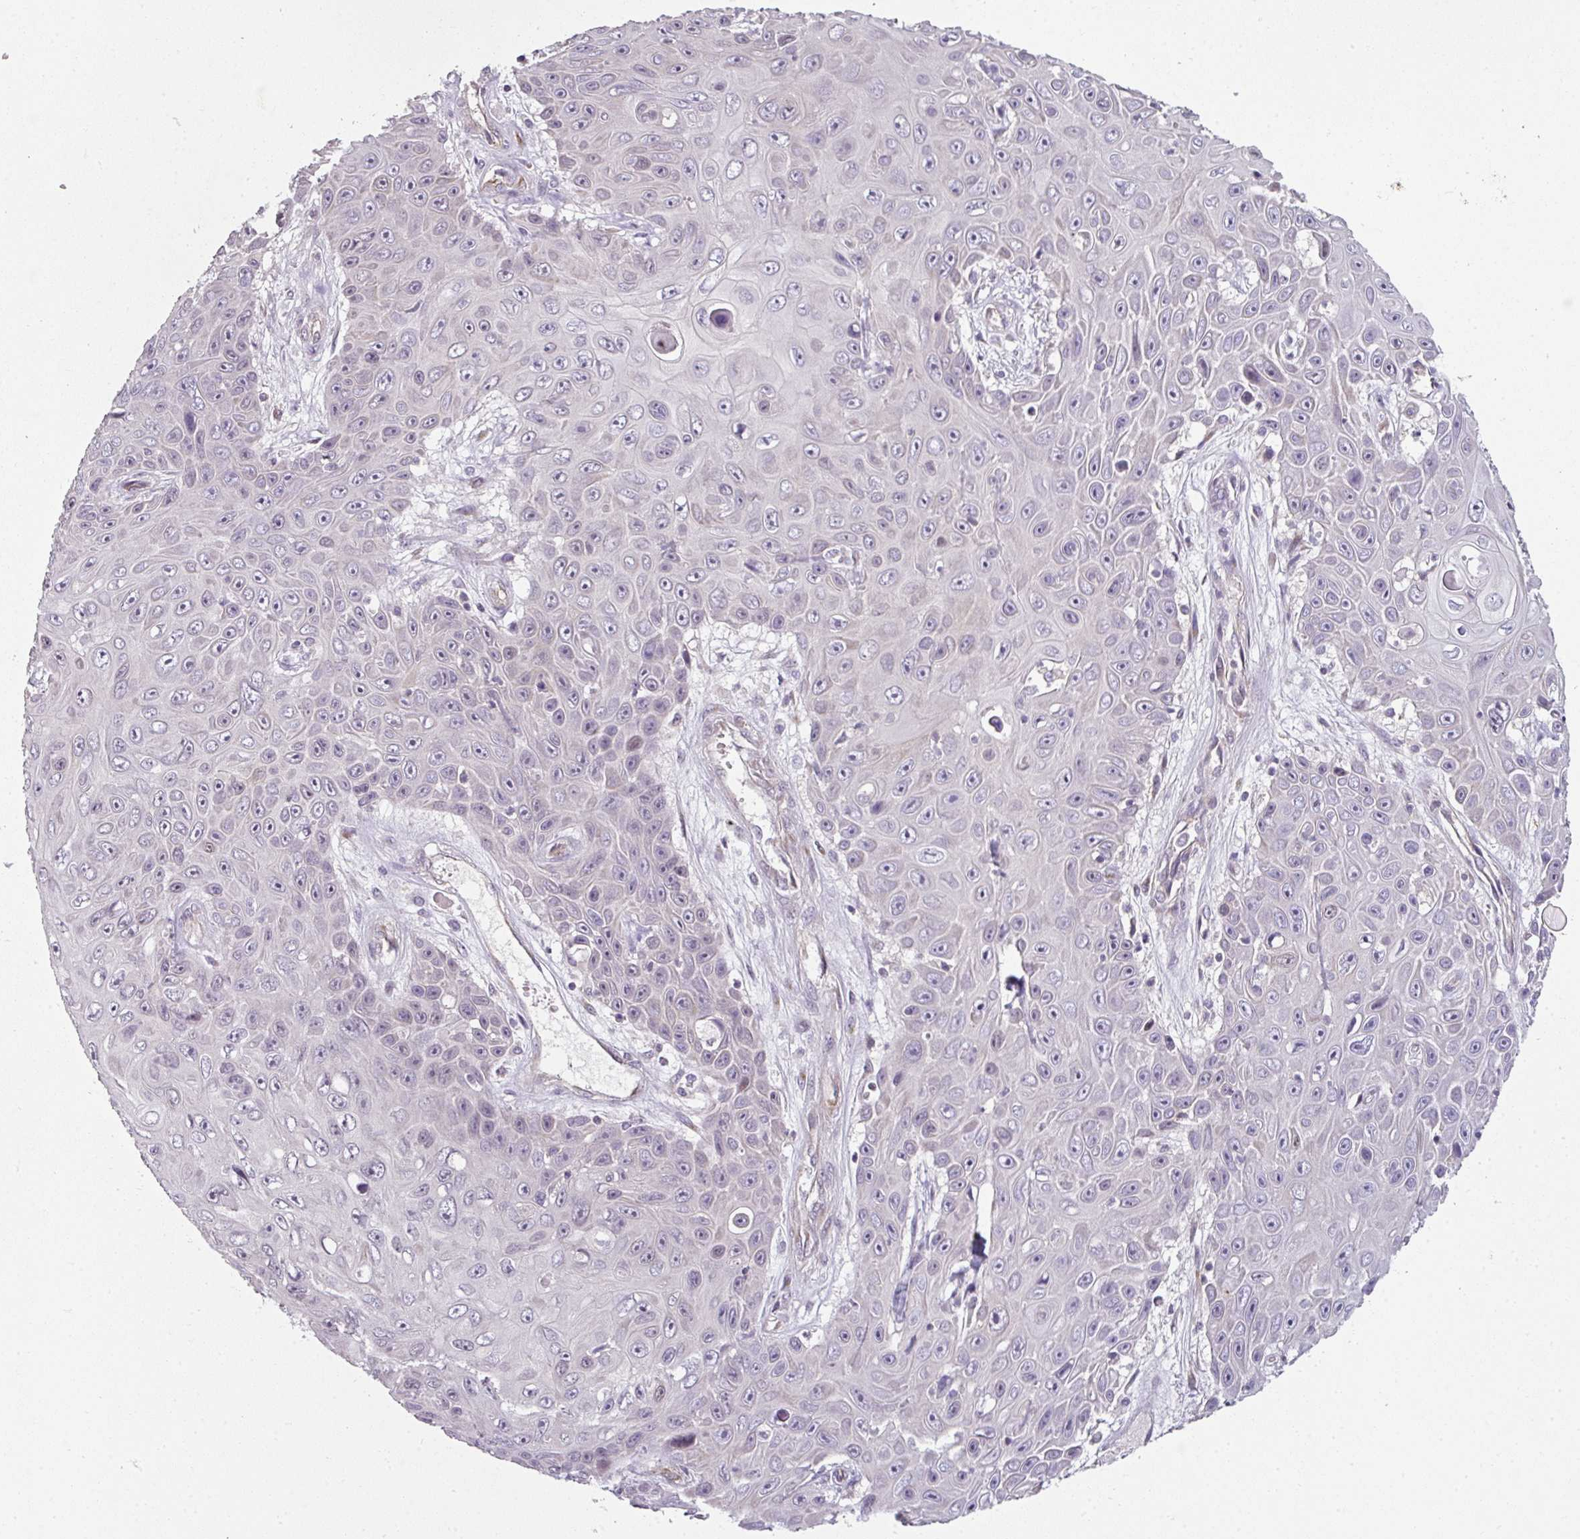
{"staining": {"intensity": "negative", "quantity": "none", "location": "none"}, "tissue": "skin cancer", "cell_type": "Tumor cells", "image_type": "cancer", "snomed": [{"axis": "morphology", "description": "Squamous cell carcinoma, NOS"}, {"axis": "topography", "description": "Skin"}], "caption": "Human skin cancer stained for a protein using immunohistochemistry displays no expression in tumor cells.", "gene": "C19orf33", "patient": {"sex": "male", "age": 82}}